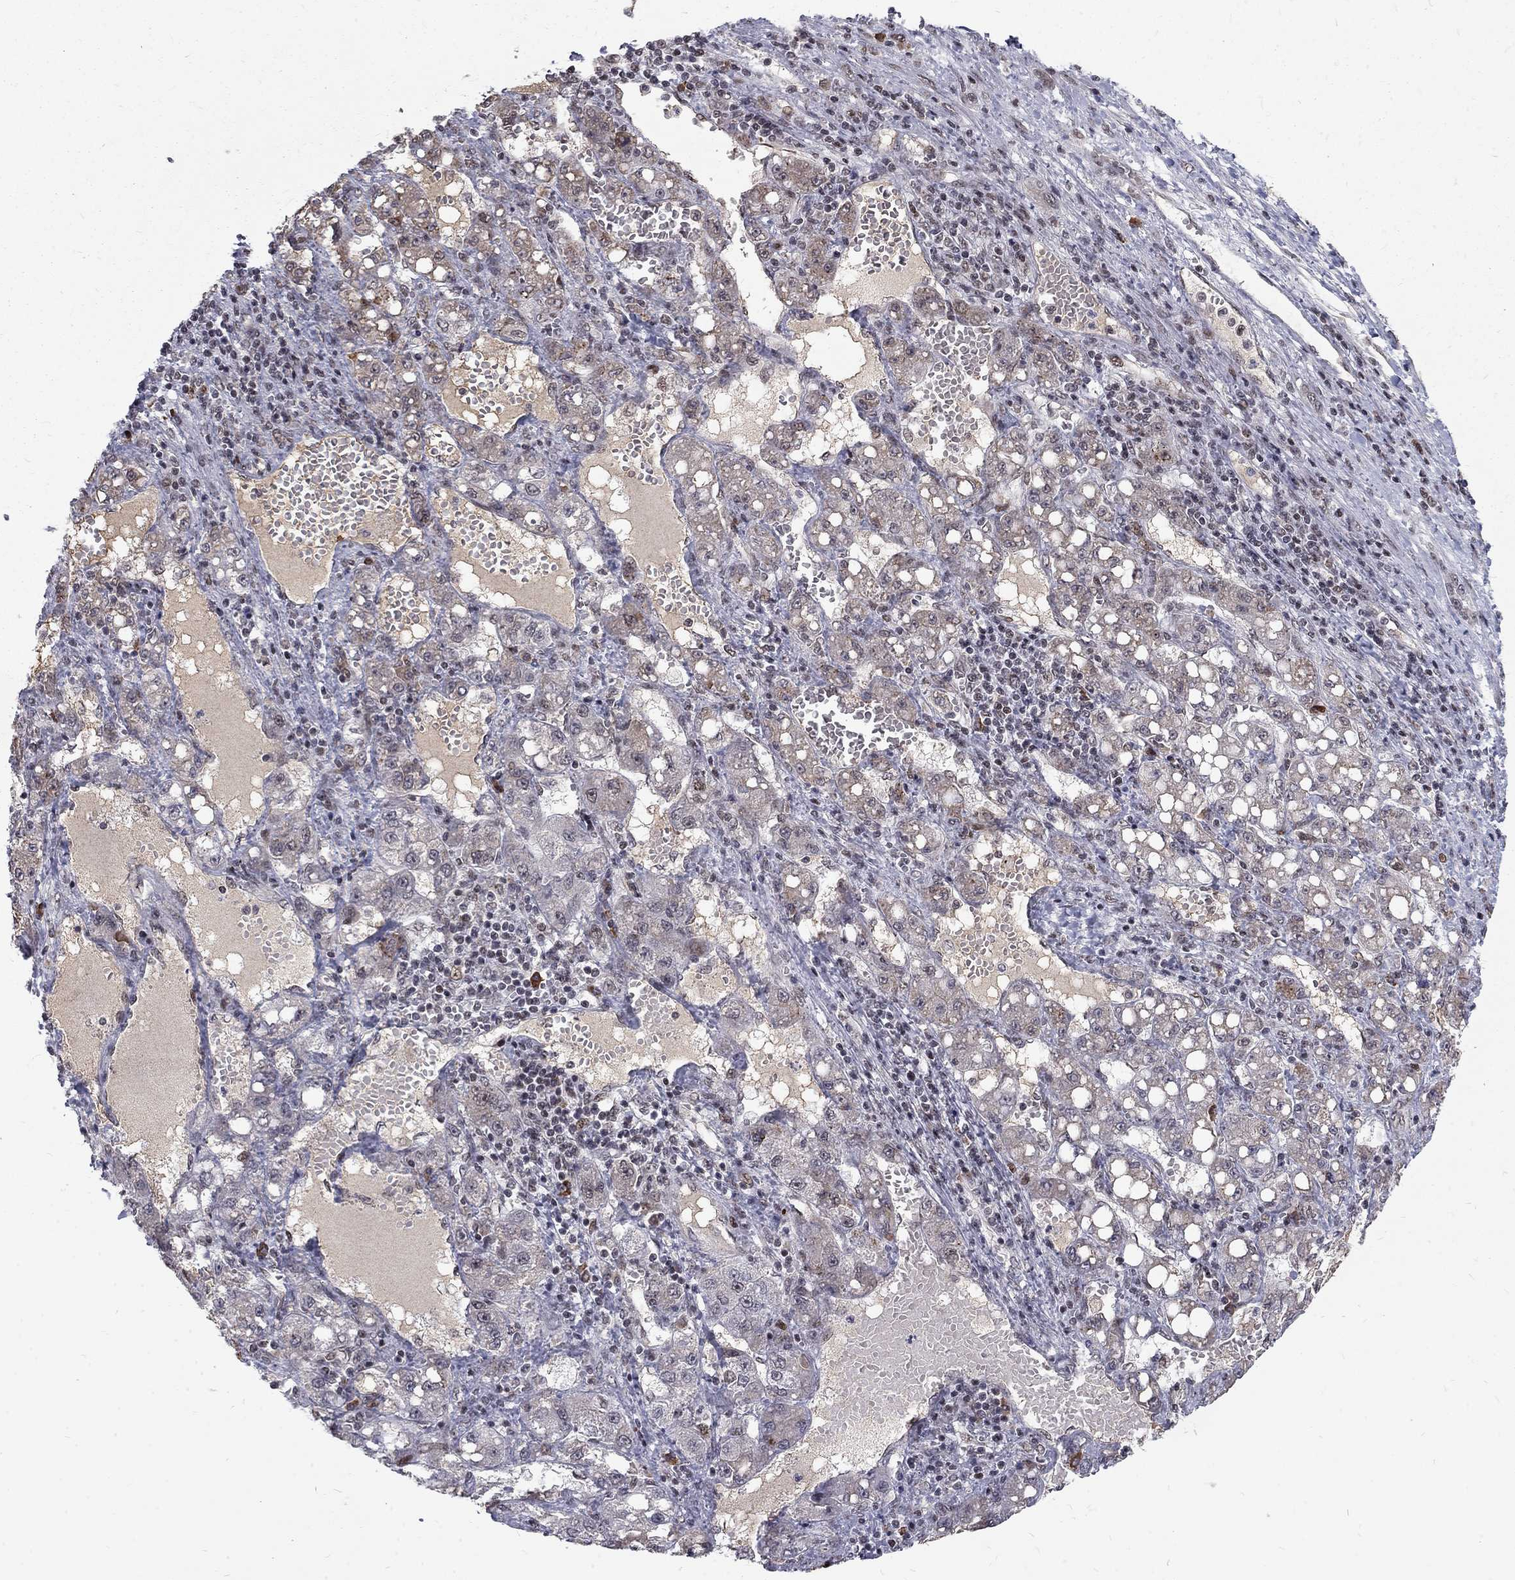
{"staining": {"intensity": "negative", "quantity": "none", "location": "none"}, "tissue": "liver cancer", "cell_type": "Tumor cells", "image_type": "cancer", "snomed": [{"axis": "morphology", "description": "Carcinoma, Hepatocellular, NOS"}, {"axis": "topography", "description": "Liver"}], "caption": "A histopathology image of hepatocellular carcinoma (liver) stained for a protein displays no brown staining in tumor cells. The staining is performed using DAB (3,3'-diaminobenzidine) brown chromogen with nuclei counter-stained in using hematoxylin.", "gene": "TCEAL1", "patient": {"sex": "female", "age": 65}}